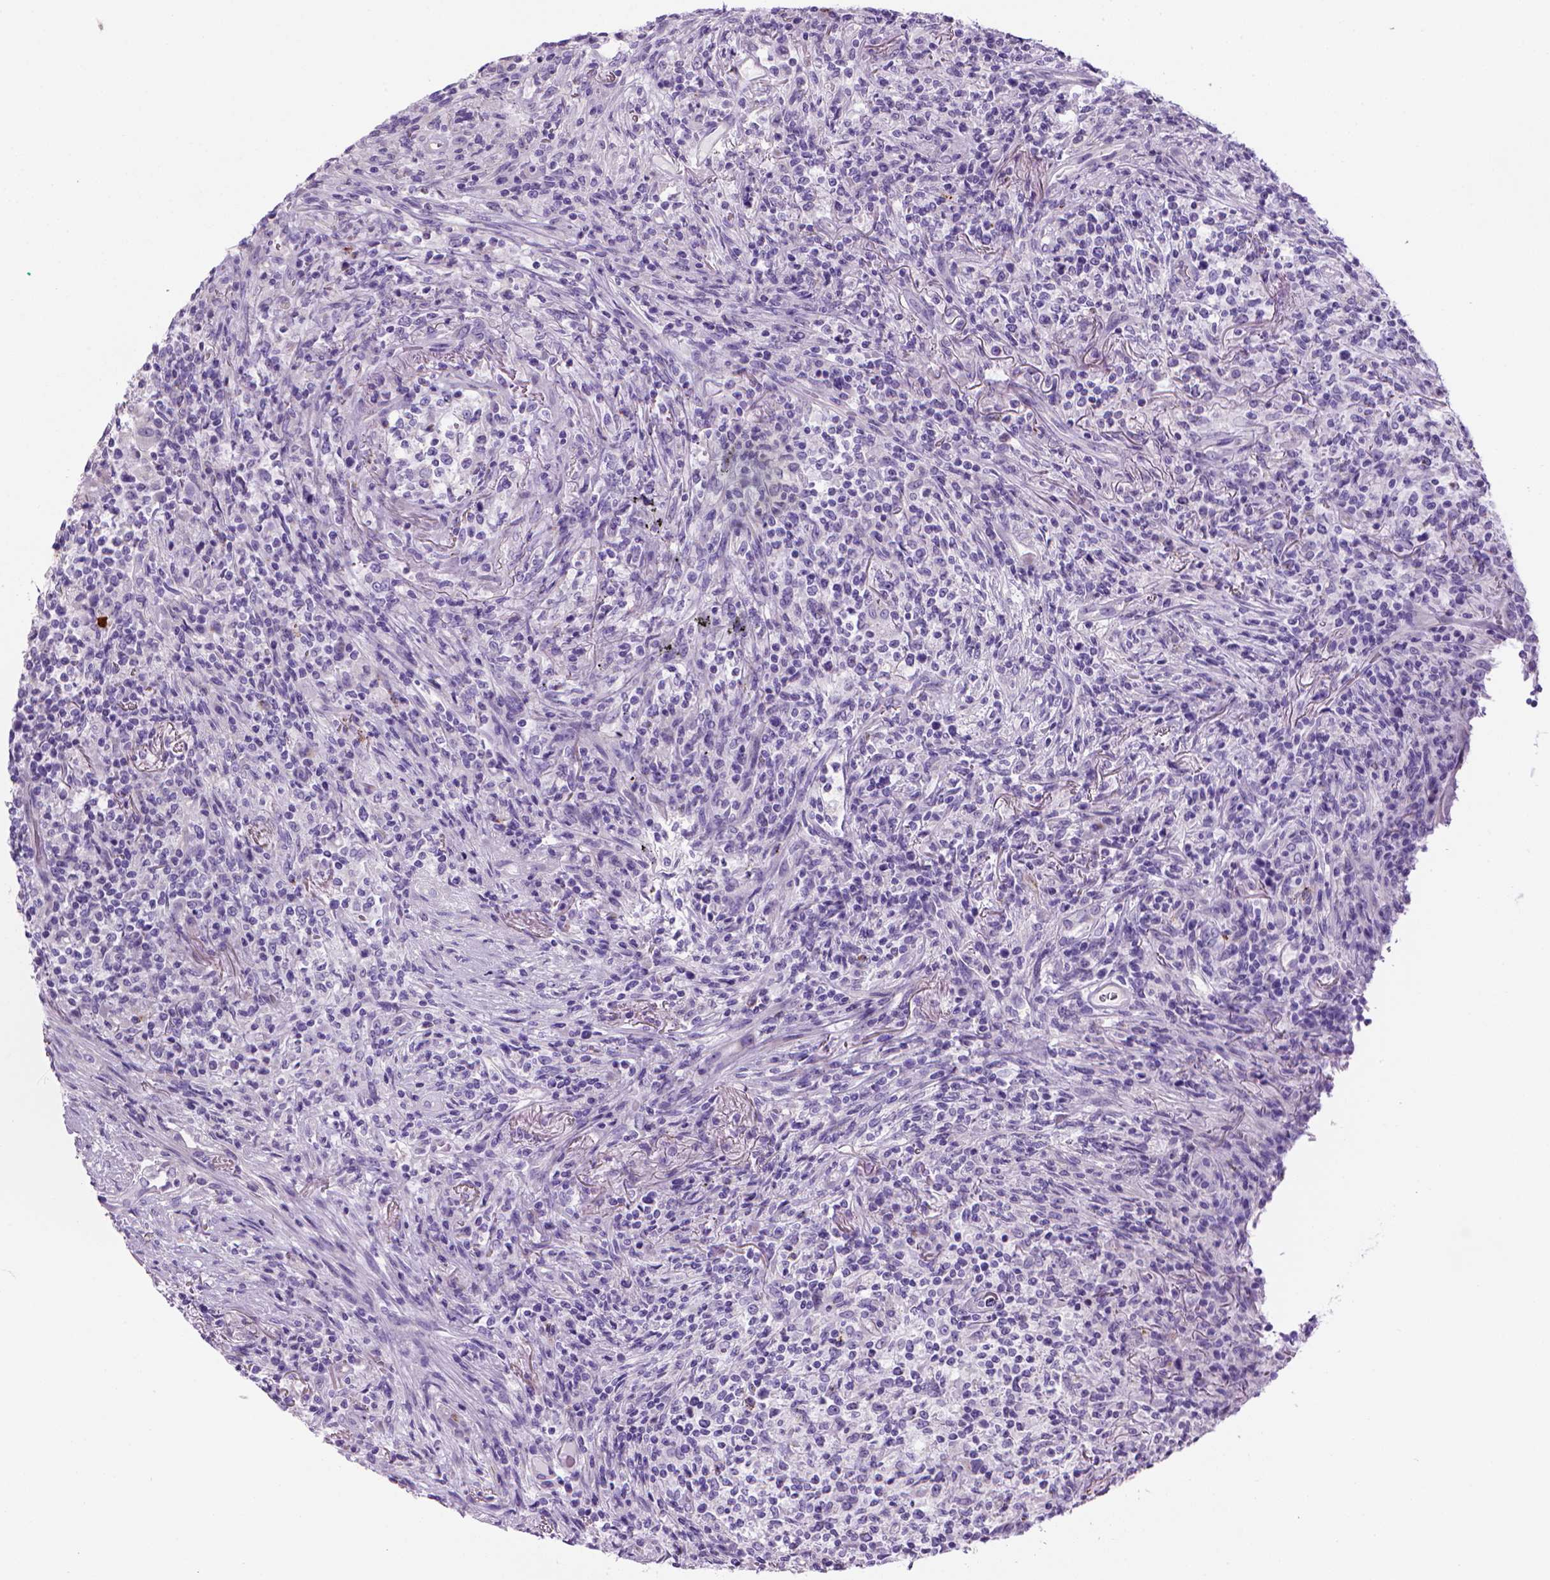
{"staining": {"intensity": "negative", "quantity": "none", "location": "none"}, "tissue": "lymphoma", "cell_type": "Tumor cells", "image_type": "cancer", "snomed": [{"axis": "morphology", "description": "Malignant lymphoma, non-Hodgkin's type, High grade"}, {"axis": "topography", "description": "Lung"}], "caption": "High power microscopy image of an immunohistochemistry (IHC) micrograph of lymphoma, revealing no significant positivity in tumor cells. The staining was performed using DAB (3,3'-diaminobenzidine) to visualize the protein expression in brown, while the nuclei were stained in blue with hematoxylin (Magnification: 20x).", "gene": "ARHGEF33", "patient": {"sex": "male", "age": 79}}